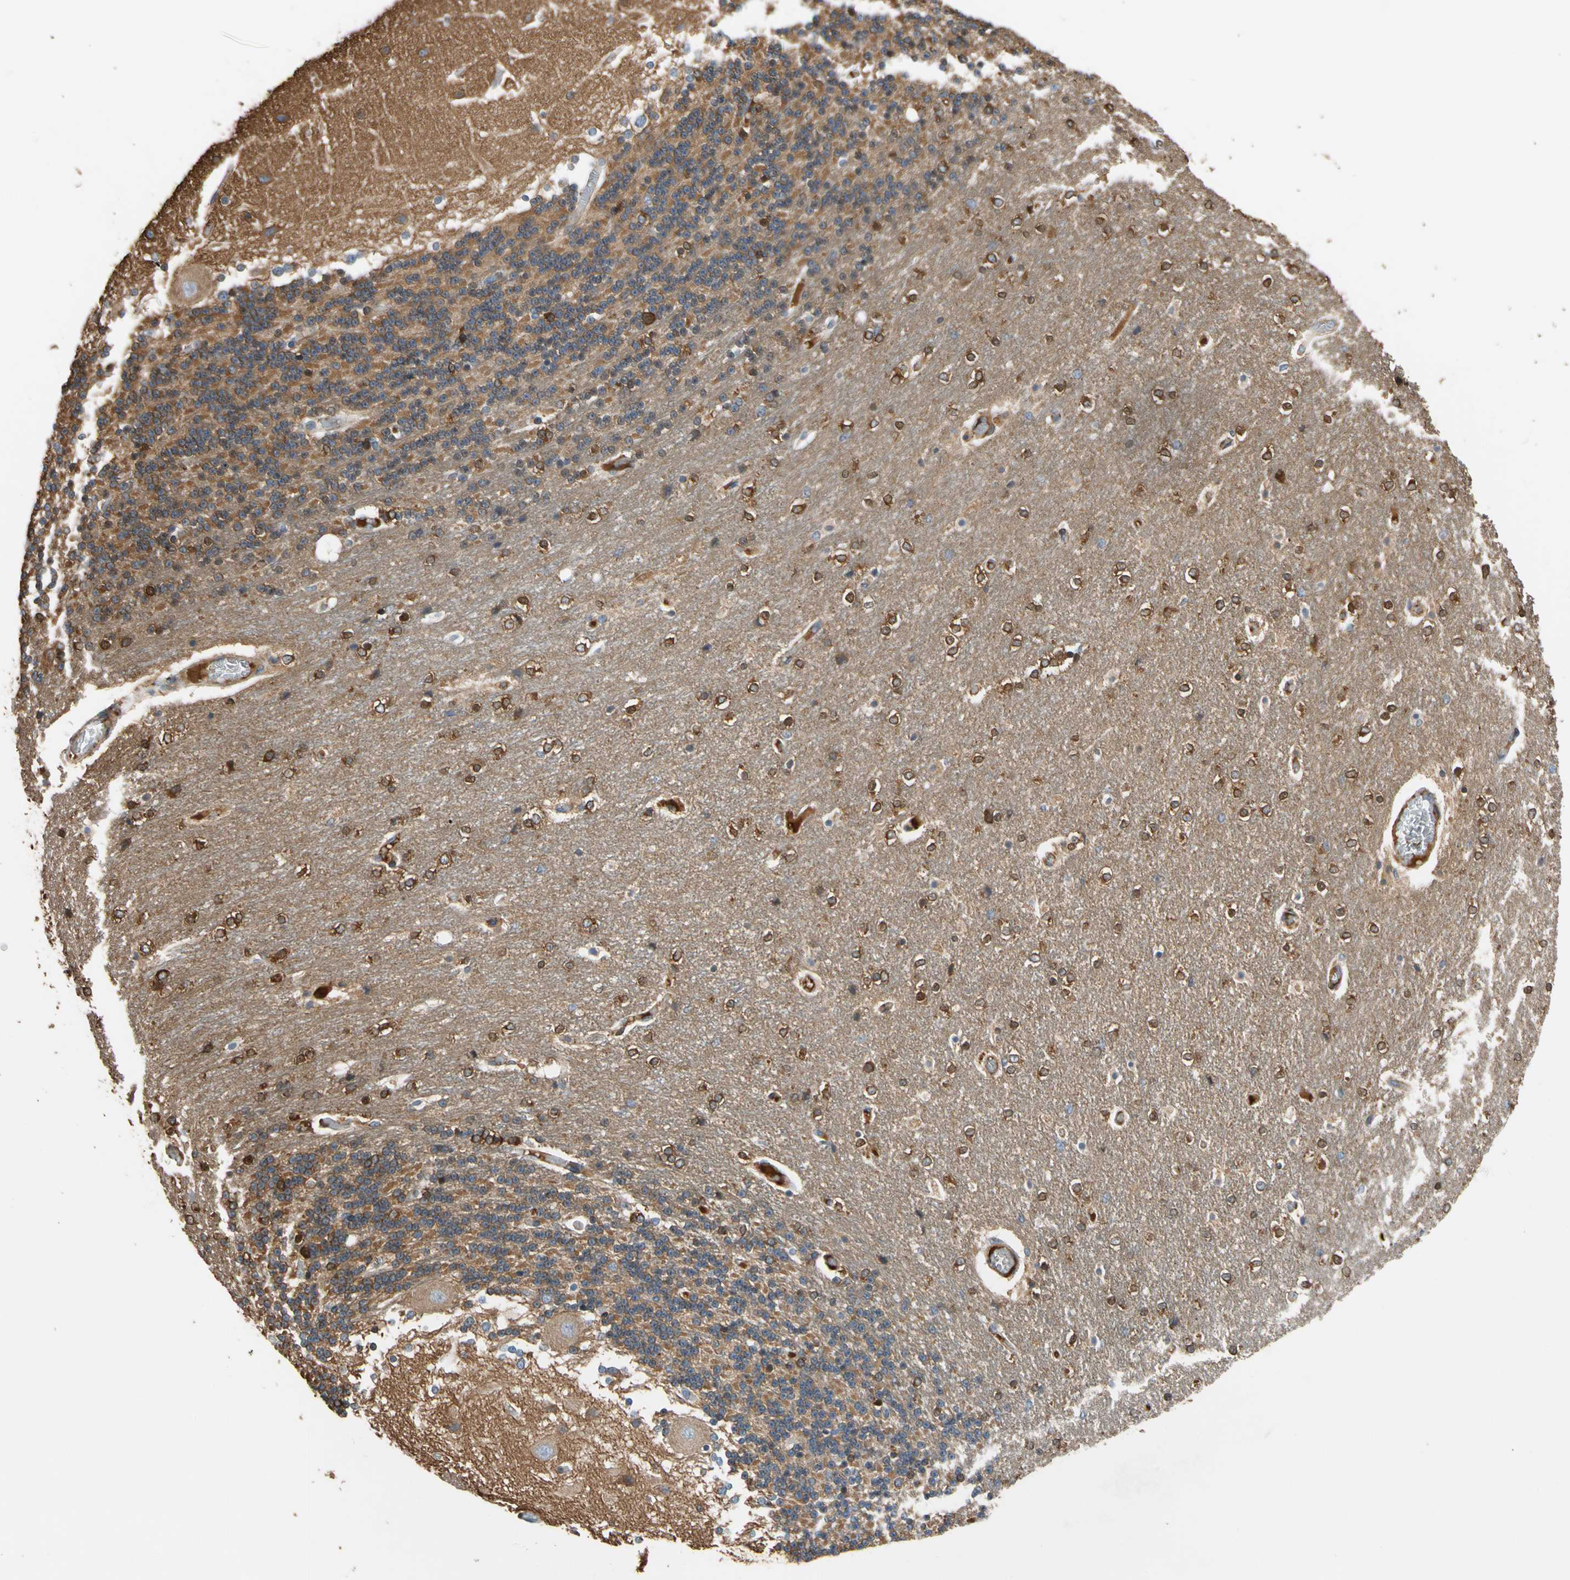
{"staining": {"intensity": "weak", "quantity": "25%-75%", "location": "cytoplasmic/membranous"}, "tissue": "cerebellum", "cell_type": "Cells in granular layer", "image_type": "normal", "snomed": [{"axis": "morphology", "description": "Normal tissue, NOS"}, {"axis": "topography", "description": "Cerebellum"}], "caption": "This is an image of immunohistochemistry staining of unremarkable cerebellum, which shows weak positivity in the cytoplasmic/membranous of cells in granular layer.", "gene": "ENTREP3", "patient": {"sex": "female", "age": 54}}